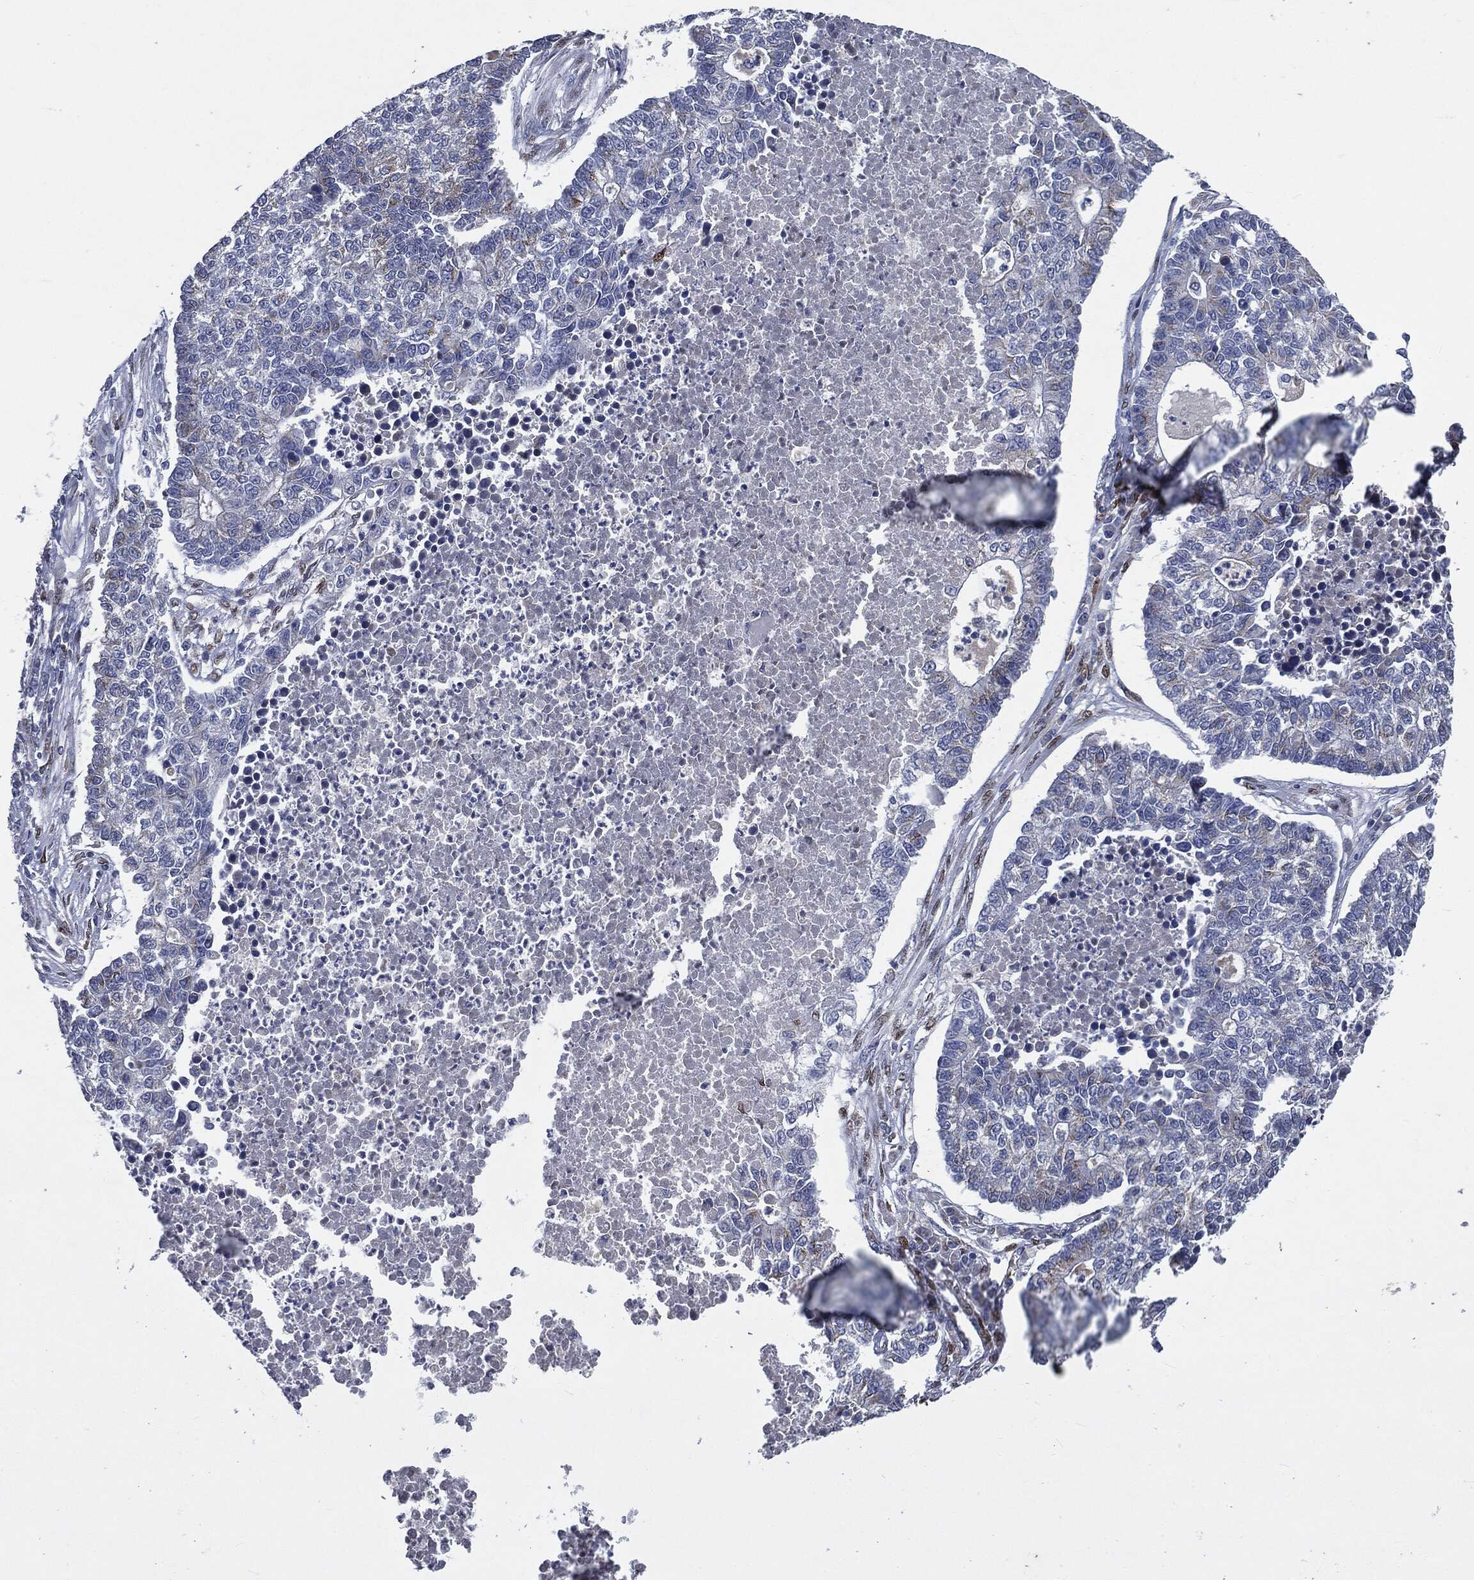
{"staining": {"intensity": "negative", "quantity": "none", "location": "none"}, "tissue": "lung cancer", "cell_type": "Tumor cells", "image_type": "cancer", "snomed": [{"axis": "morphology", "description": "Adenocarcinoma, NOS"}, {"axis": "topography", "description": "Lung"}], "caption": "Tumor cells are negative for brown protein staining in lung cancer (adenocarcinoma).", "gene": "CASD1", "patient": {"sex": "male", "age": 57}}